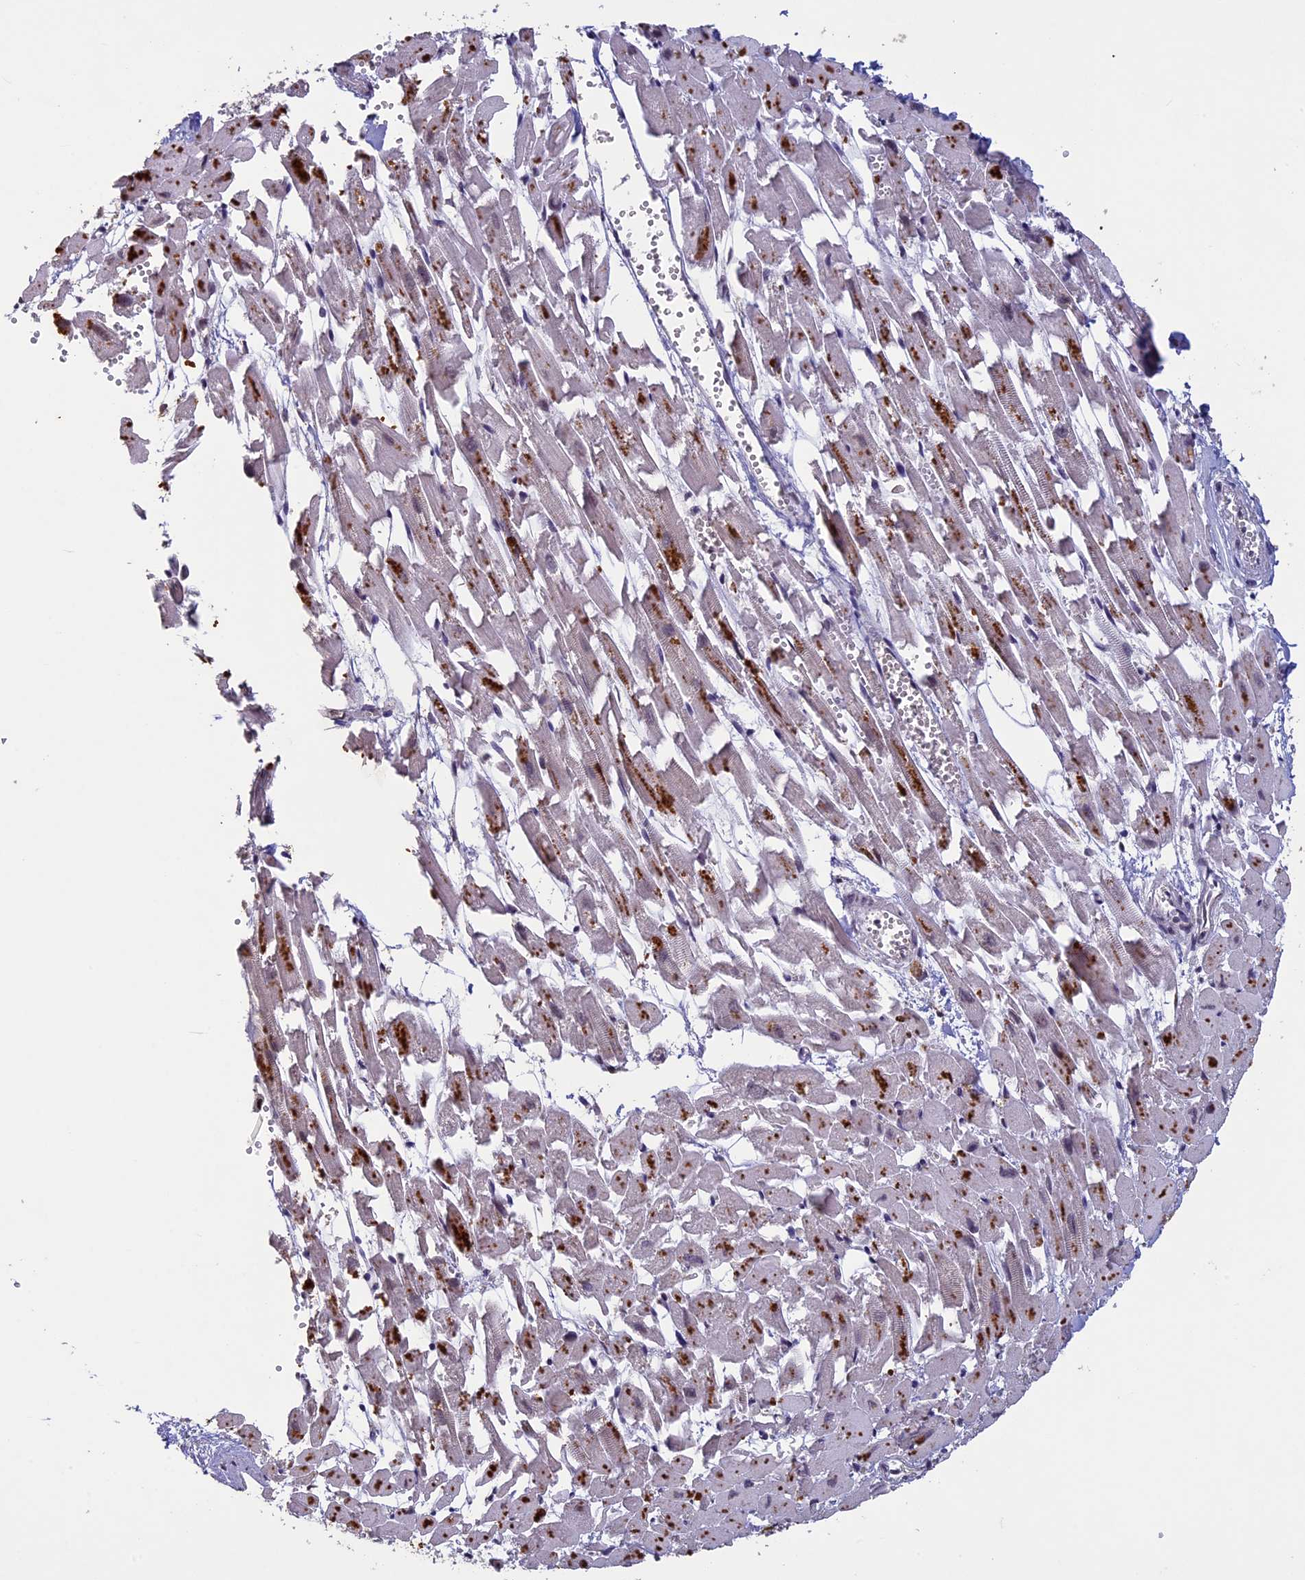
{"staining": {"intensity": "moderate", "quantity": "<25%", "location": "cytoplasmic/membranous"}, "tissue": "heart muscle", "cell_type": "Cardiomyocytes", "image_type": "normal", "snomed": [{"axis": "morphology", "description": "Normal tissue, NOS"}, {"axis": "topography", "description": "Heart"}], "caption": "Immunohistochemistry staining of benign heart muscle, which displays low levels of moderate cytoplasmic/membranous expression in about <25% of cardiomyocytes indicating moderate cytoplasmic/membranous protein expression. The staining was performed using DAB (3,3'-diaminobenzidine) (brown) for protein detection and nuclei were counterstained in hematoxylin (blue).", "gene": "RNF40", "patient": {"sex": "female", "age": 64}}